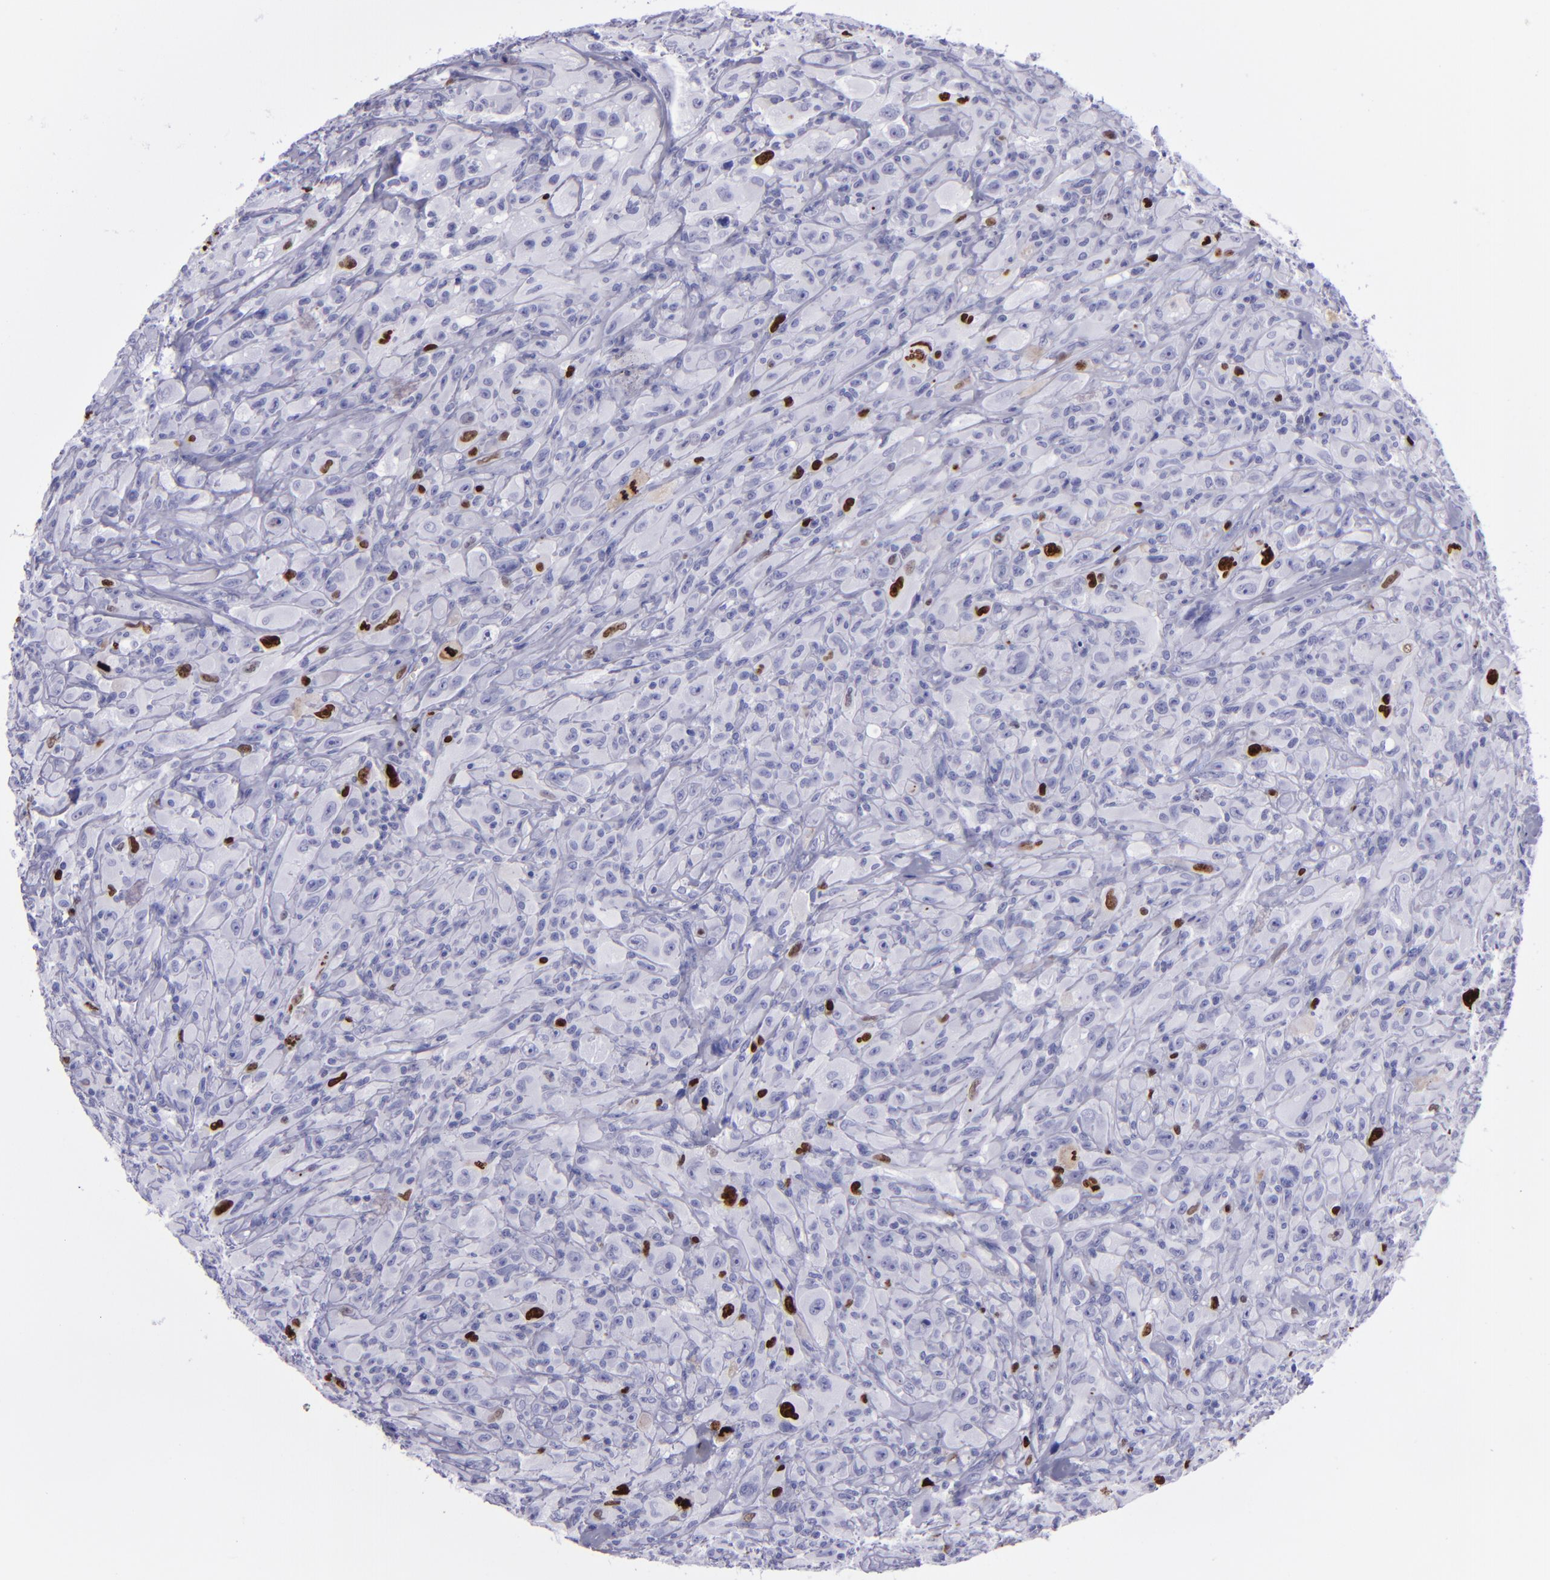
{"staining": {"intensity": "strong", "quantity": "<25%", "location": "nuclear"}, "tissue": "glioma", "cell_type": "Tumor cells", "image_type": "cancer", "snomed": [{"axis": "morphology", "description": "Glioma, malignant, High grade"}, {"axis": "topography", "description": "Brain"}], "caption": "Glioma stained with IHC exhibits strong nuclear staining in approximately <25% of tumor cells.", "gene": "TOP2A", "patient": {"sex": "male", "age": 48}}